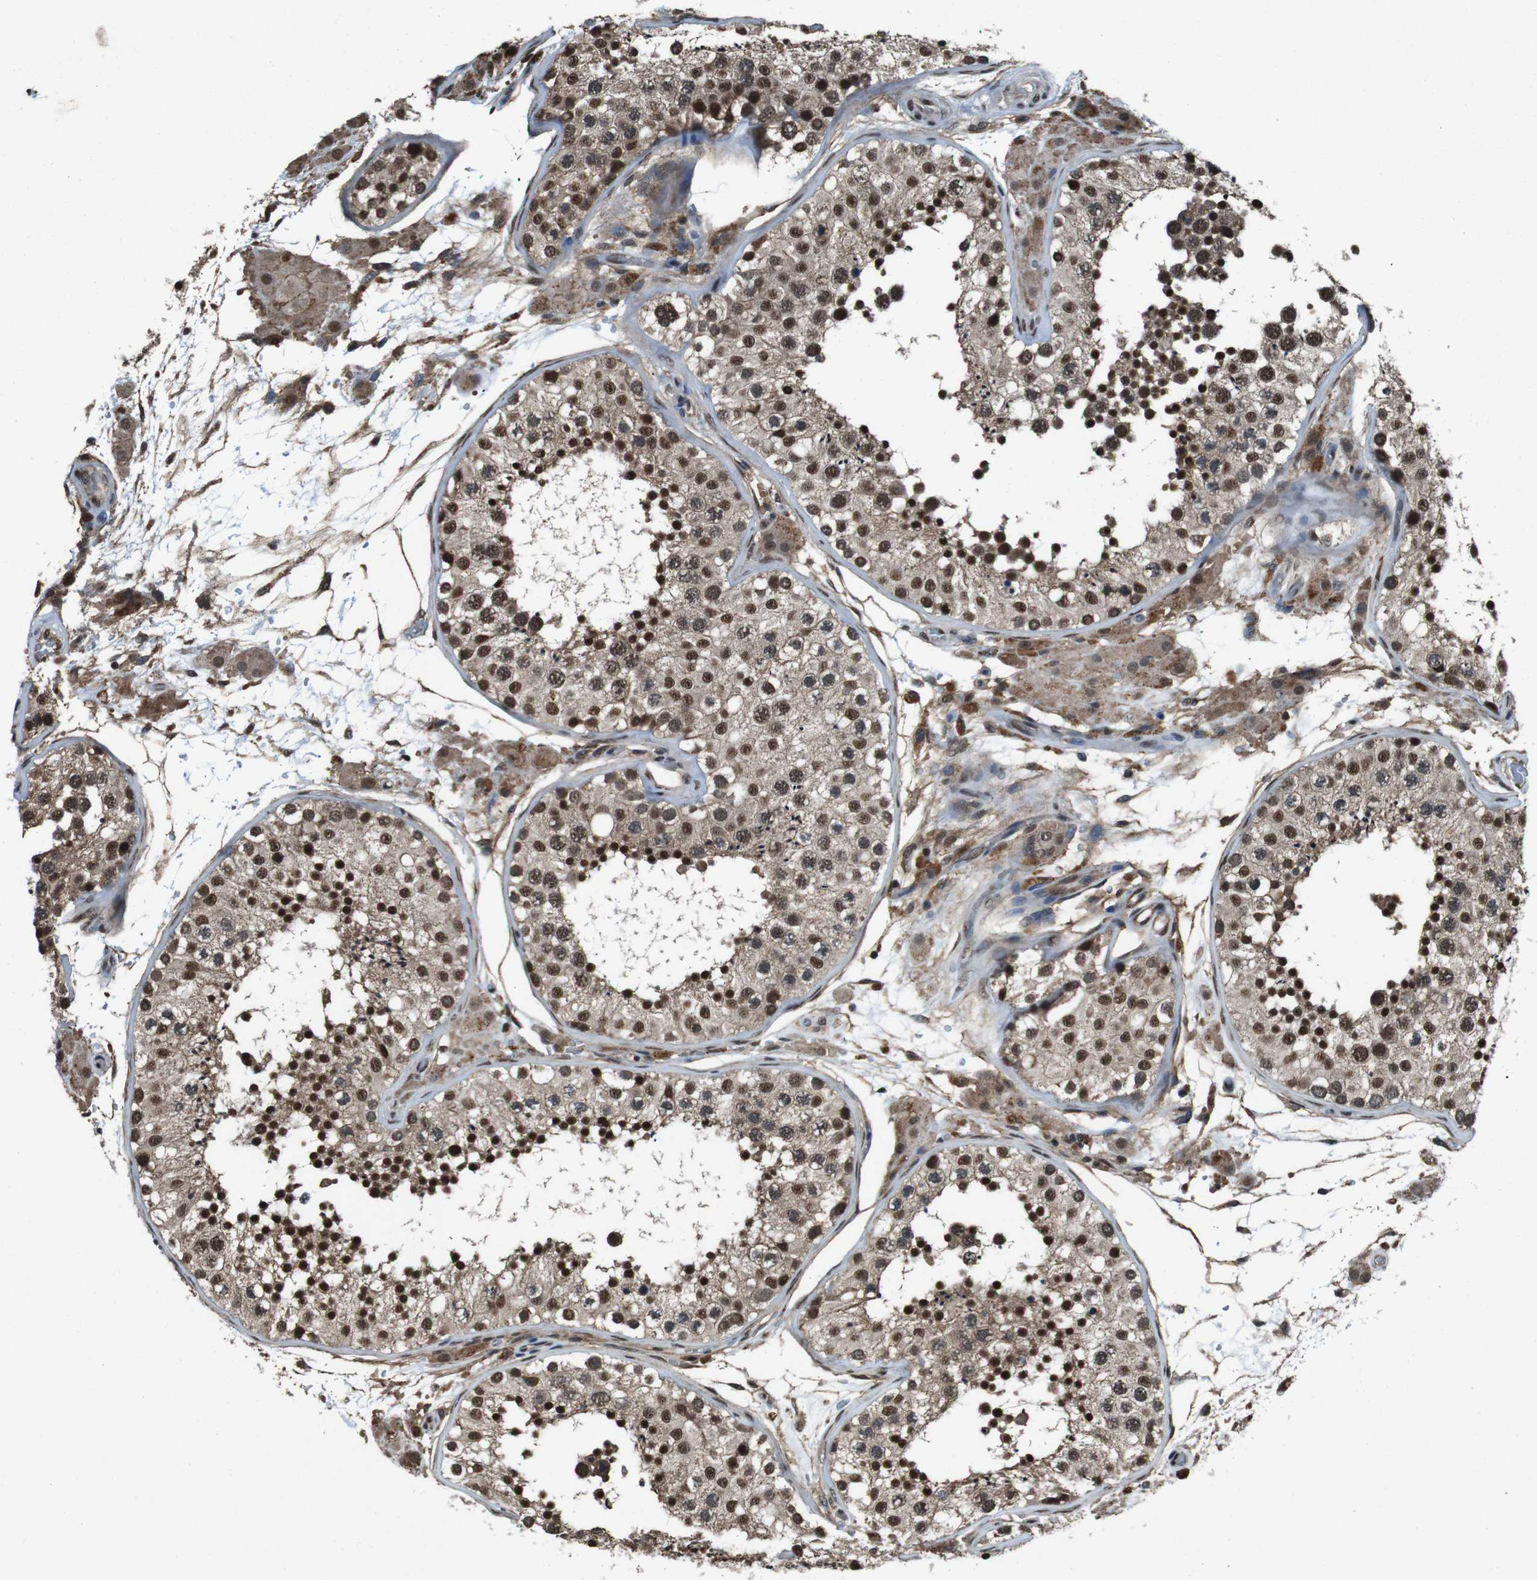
{"staining": {"intensity": "strong", "quantity": ">75%", "location": "nuclear"}, "tissue": "testis", "cell_type": "Cells in seminiferous ducts", "image_type": "normal", "snomed": [{"axis": "morphology", "description": "Normal tissue, NOS"}, {"axis": "topography", "description": "Testis"}], "caption": "Testis stained with DAB (3,3'-diaminobenzidine) immunohistochemistry exhibits high levels of strong nuclear positivity in approximately >75% of cells in seminiferous ducts.", "gene": "NR4A2", "patient": {"sex": "male", "age": 26}}